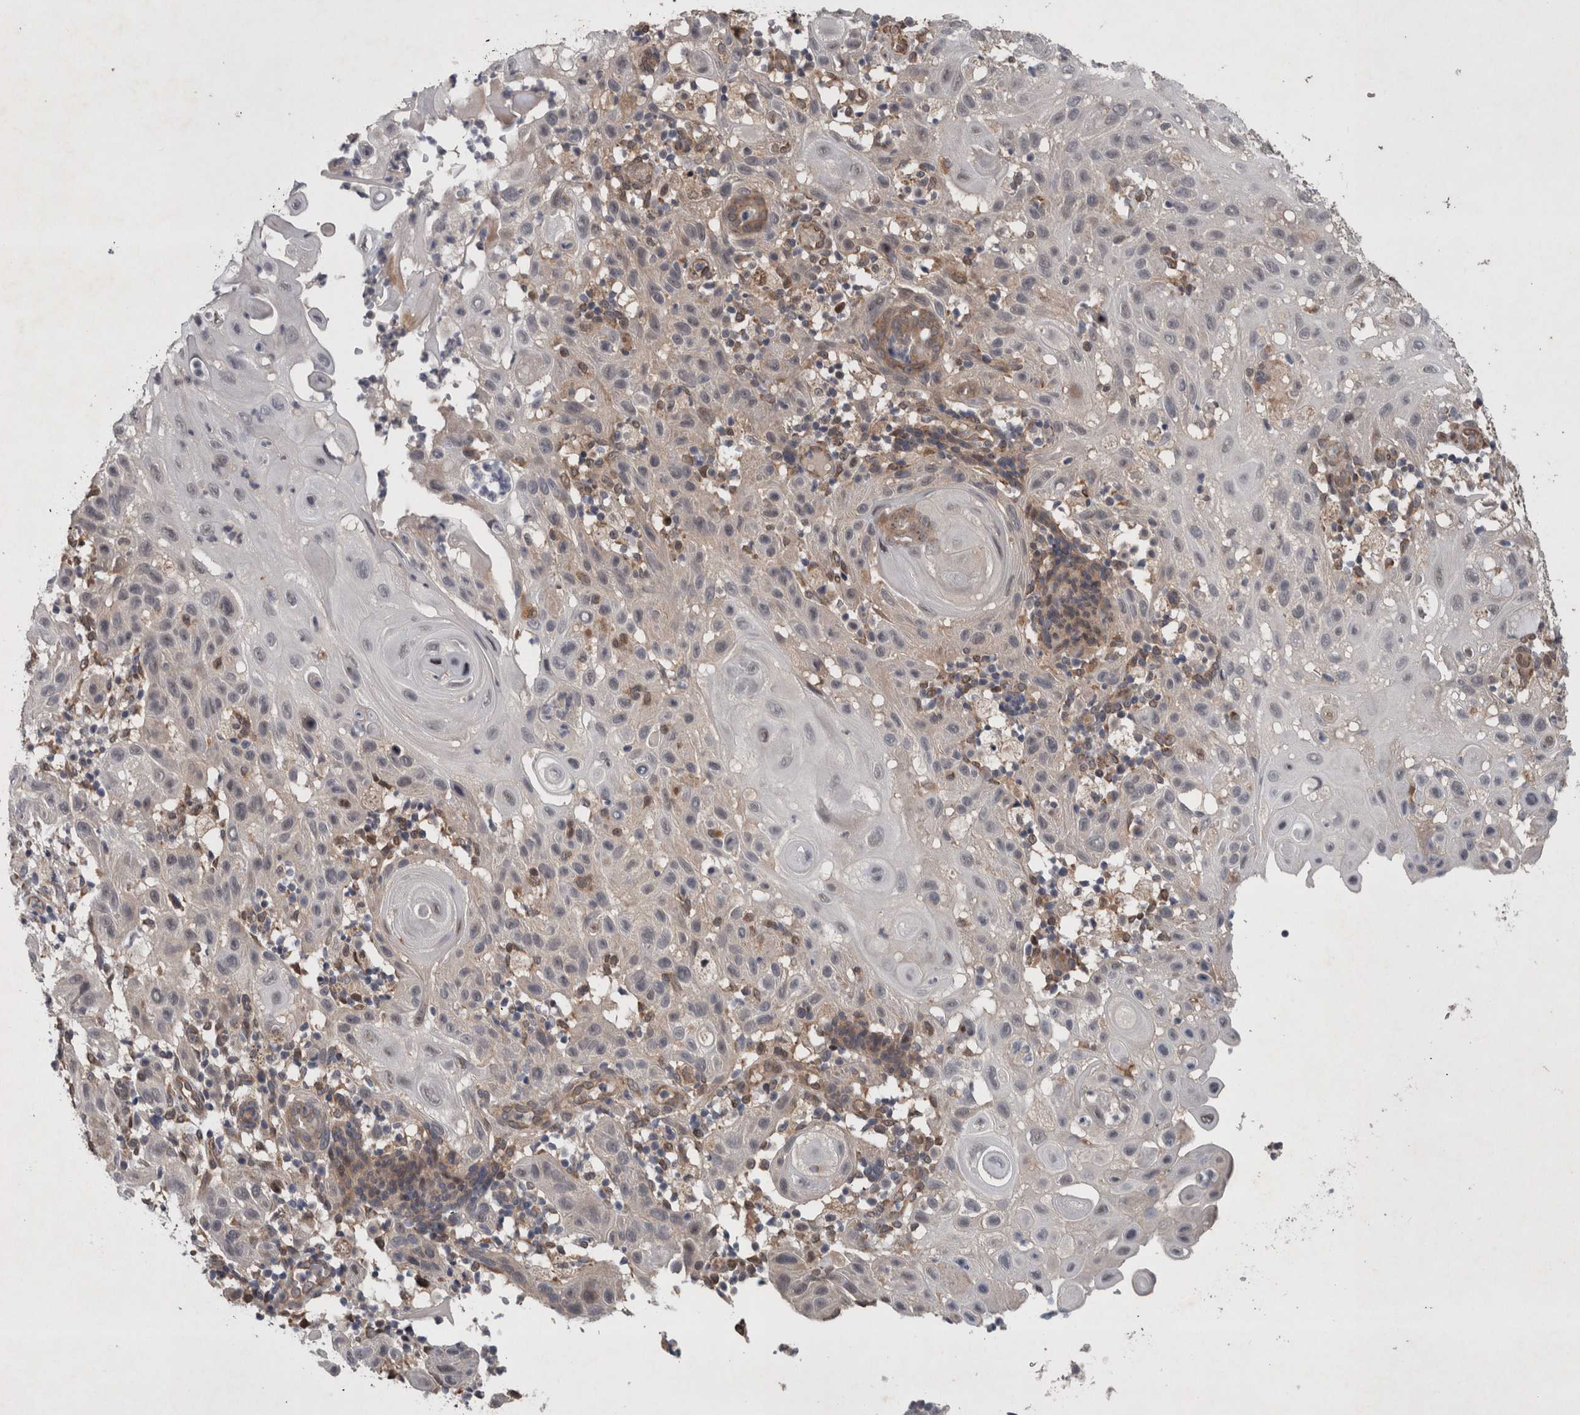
{"staining": {"intensity": "negative", "quantity": "none", "location": "none"}, "tissue": "skin cancer", "cell_type": "Tumor cells", "image_type": "cancer", "snomed": [{"axis": "morphology", "description": "Normal tissue, NOS"}, {"axis": "morphology", "description": "Squamous cell carcinoma, NOS"}, {"axis": "topography", "description": "Skin"}], "caption": "This histopathology image is of skin cancer (squamous cell carcinoma) stained with immunohistochemistry (IHC) to label a protein in brown with the nuclei are counter-stained blue. There is no expression in tumor cells. (DAB (3,3'-diaminobenzidine) immunohistochemistry (IHC) with hematoxylin counter stain).", "gene": "GIMAP6", "patient": {"sex": "female", "age": 96}}